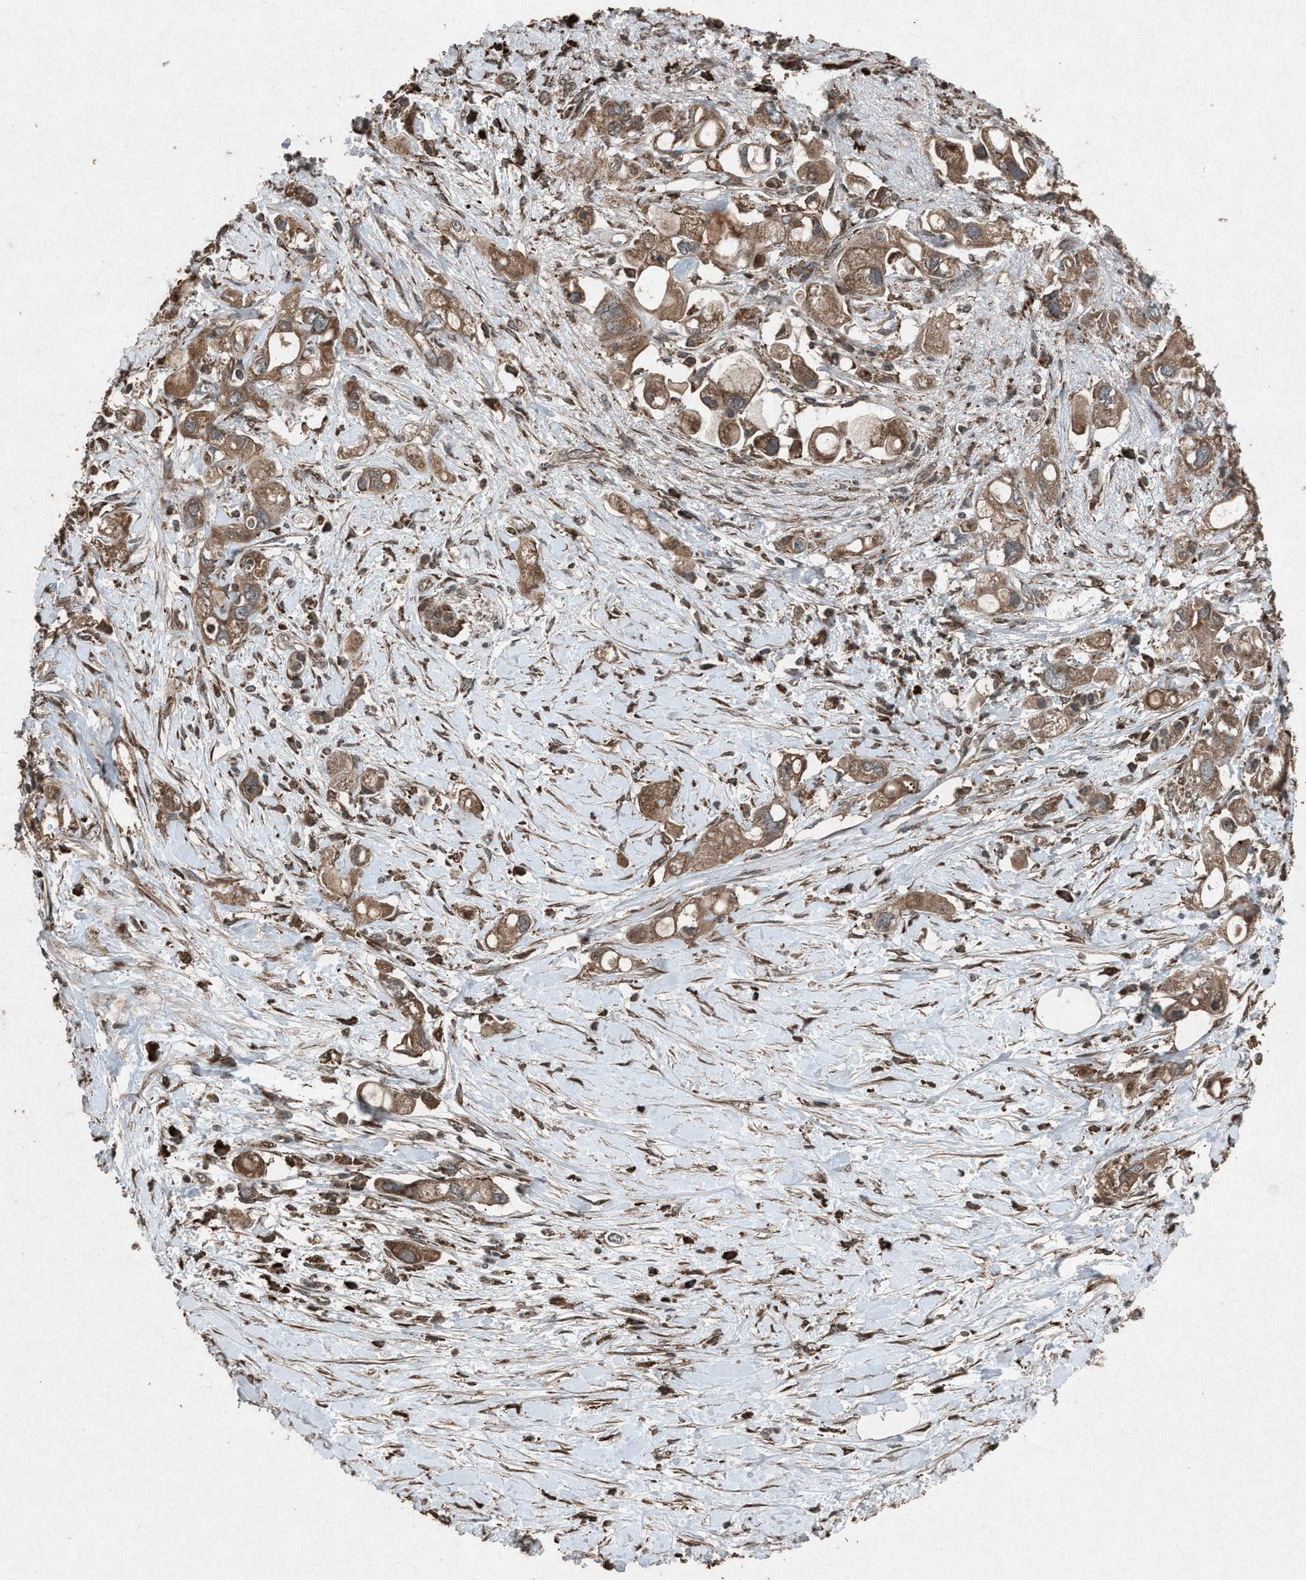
{"staining": {"intensity": "moderate", "quantity": ">75%", "location": "cytoplasmic/membranous"}, "tissue": "pancreatic cancer", "cell_type": "Tumor cells", "image_type": "cancer", "snomed": [{"axis": "morphology", "description": "Adenocarcinoma, NOS"}, {"axis": "topography", "description": "Pancreas"}], "caption": "Protein analysis of adenocarcinoma (pancreatic) tissue displays moderate cytoplasmic/membranous staining in approximately >75% of tumor cells. (DAB (3,3'-diaminobenzidine) IHC with brightfield microscopy, high magnification).", "gene": "CALR", "patient": {"sex": "female", "age": 56}}